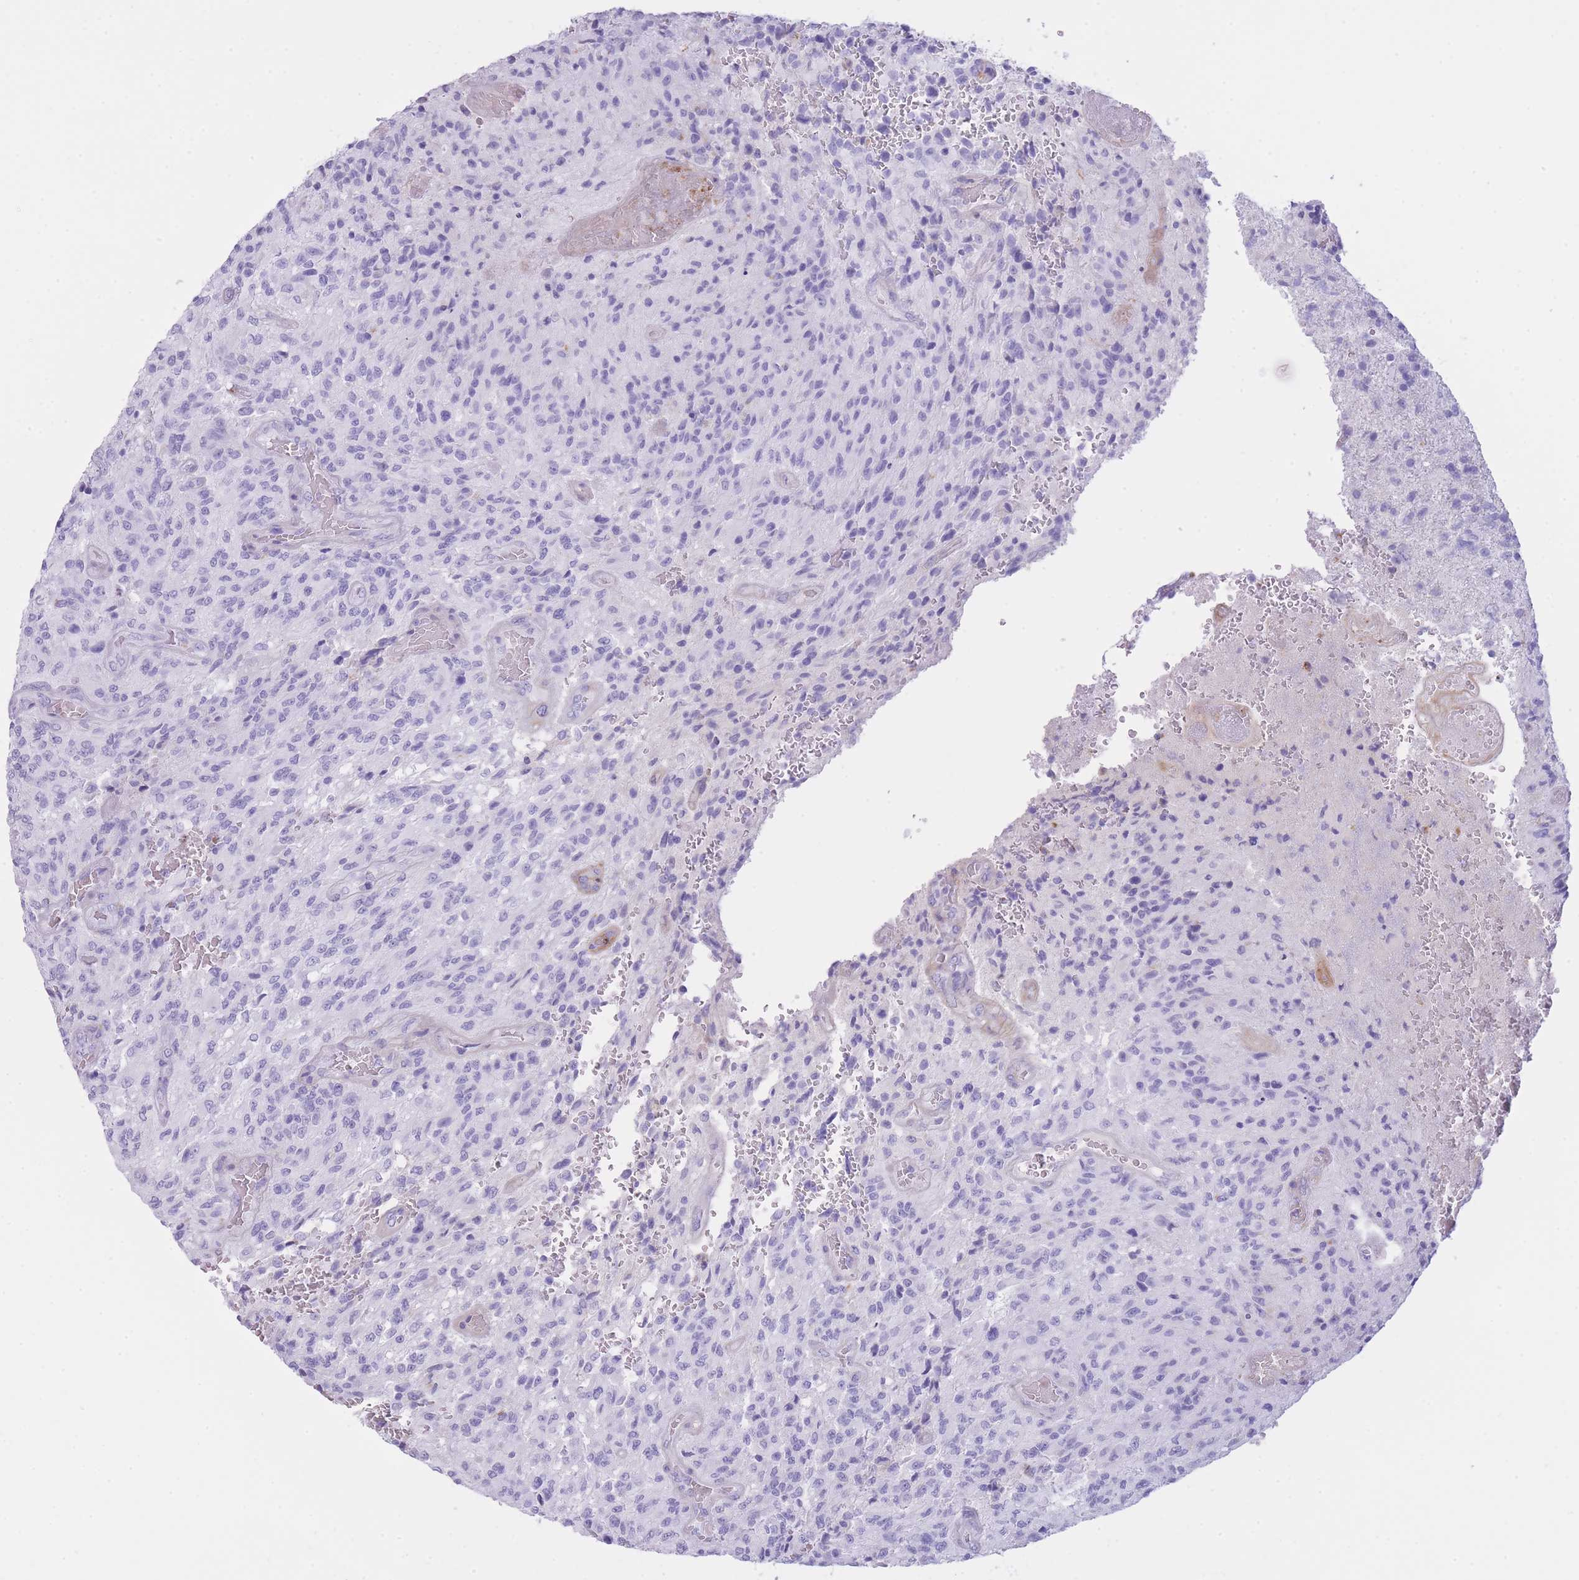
{"staining": {"intensity": "negative", "quantity": "none", "location": "none"}, "tissue": "glioma", "cell_type": "Tumor cells", "image_type": "cancer", "snomed": [{"axis": "morphology", "description": "Normal tissue, NOS"}, {"axis": "morphology", "description": "Glioma, malignant, High grade"}, {"axis": "topography", "description": "Cerebral cortex"}], "caption": "This is an IHC histopathology image of human malignant high-grade glioma. There is no positivity in tumor cells.", "gene": "PLBD1", "patient": {"sex": "male", "age": 56}}